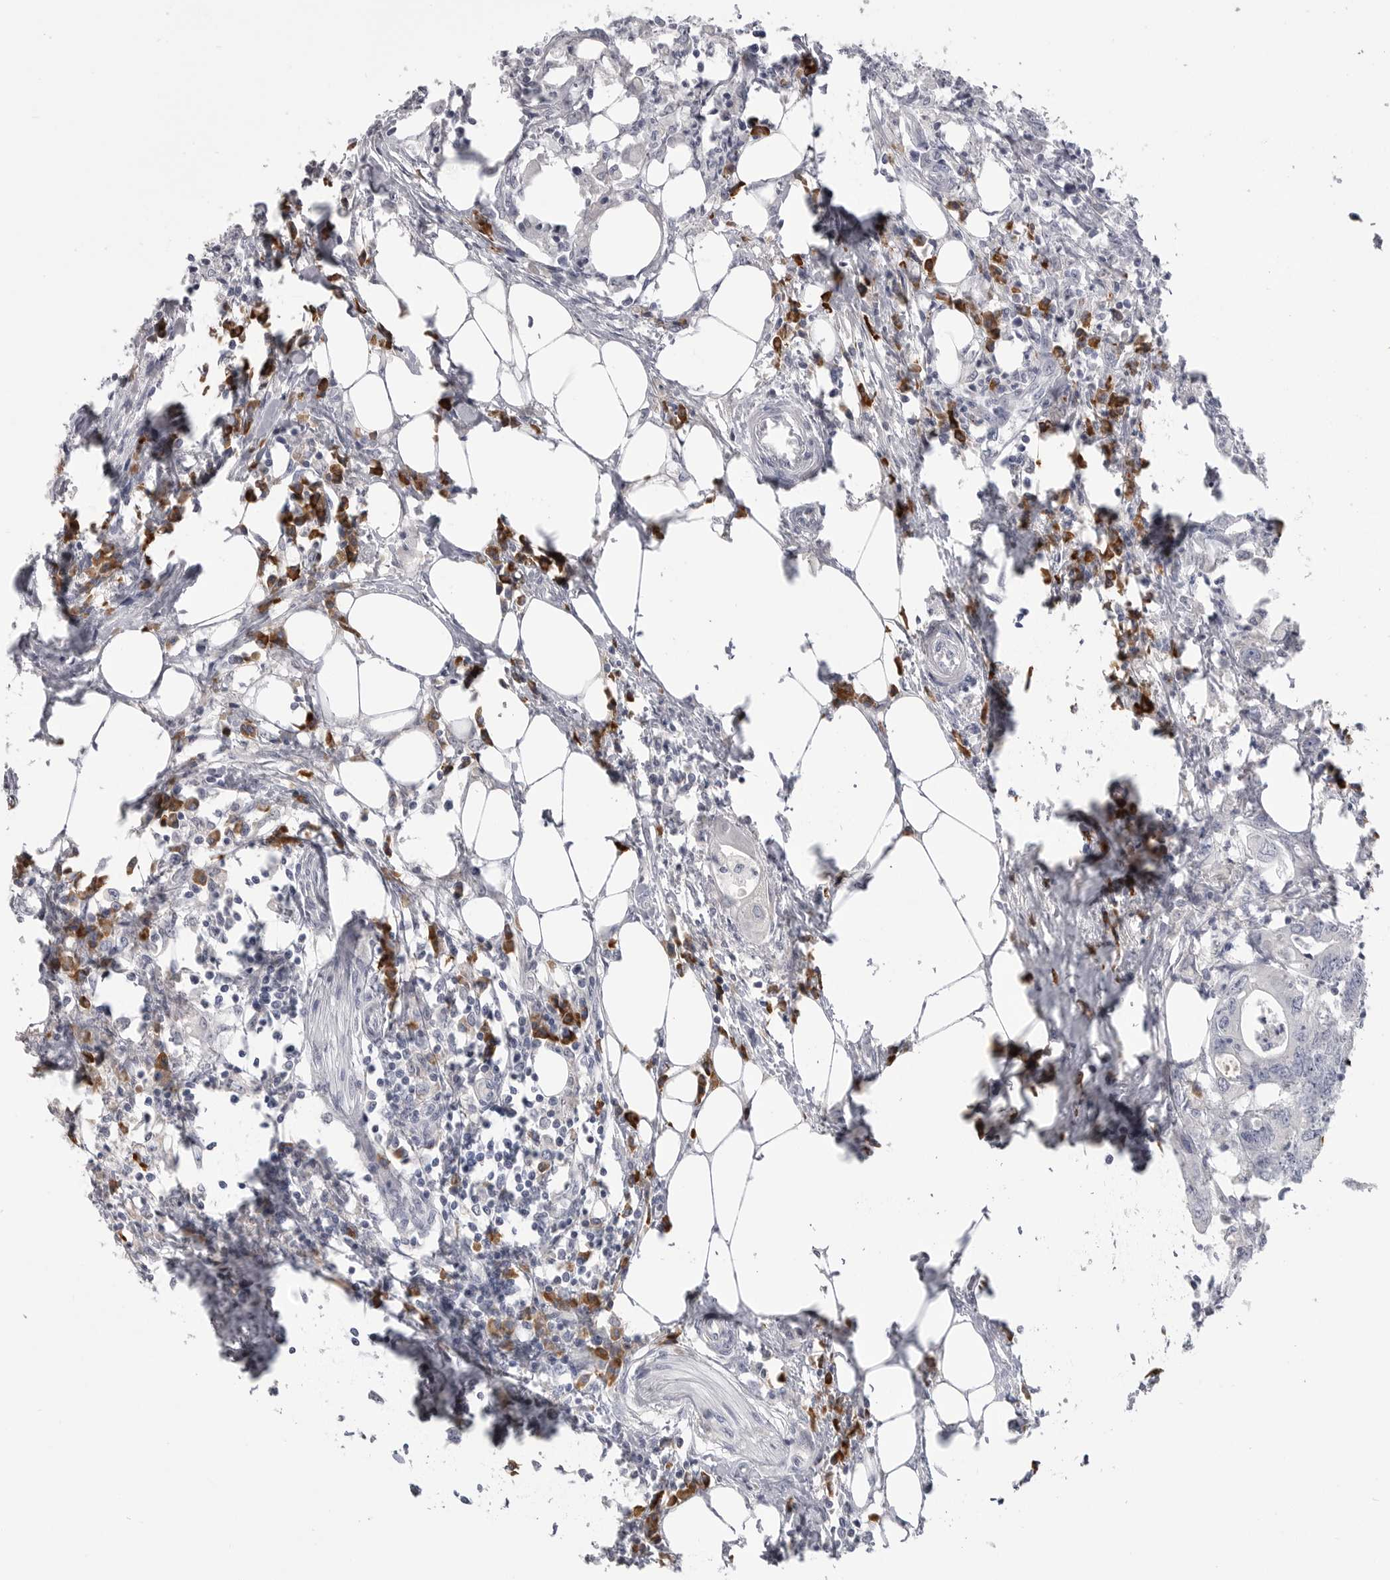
{"staining": {"intensity": "negative", "quantity": "none", "location": "none"}, "tissue": "colorectal cancer", "cell_type": "Tumor cells", "image_type": "cancer", "snomed": [{"axis": "morphology", "description": "Adenocarcinoma, NOS"}, {"axis": "topography", "description": "Colon"}], "caption": "Immunohistochemistry (IHC) histopathology image of neoplastic tissue: colorectal adenocarcinoma stained with DAB (3,3'-diaminobenzidine) exhibits no significant protein staining in tumor cells.", "gene": "FKBP2", "patient": {"sex": "male", "age": 71}}